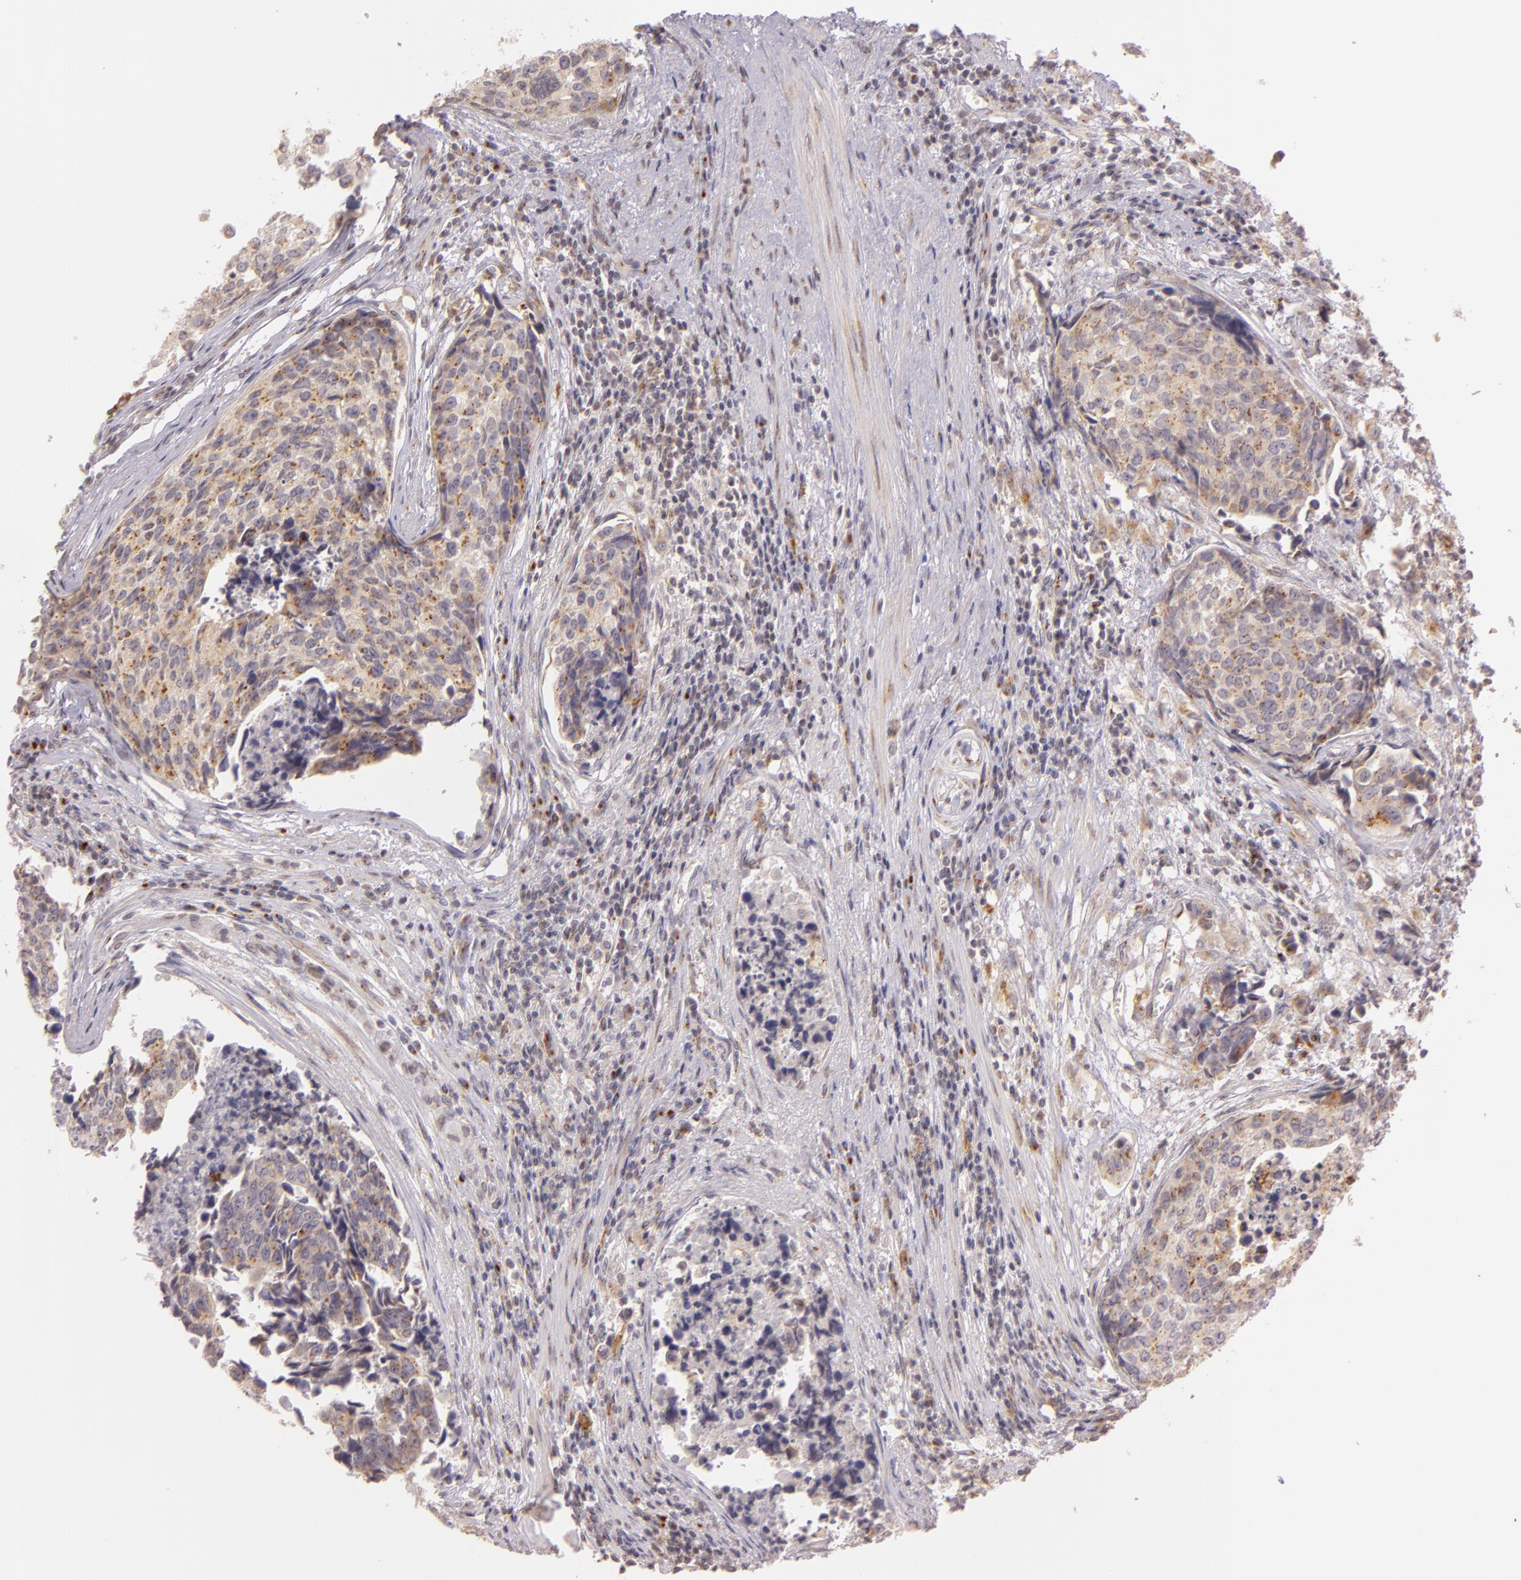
{"staining": {"intensity": "moderate", "quantity": ">75%", "location": "cytoplasmic/membranous"}, "tissue": "urothelial cancer", "cell_type": "Tumor cells", "image_type": "cancer", "snomed": [{"axis": "morphology", "description": "Urothelial carcinoma, High grade"}, {"axis": "topography", "description": "Urinary bladder"}], "caption": "Protein positivity by immunohistochemistry exhibits moderate cytoplasmic/membranous expression in approximately >75% of tumor cells in urothelial cancer.", "gene": "LGMN", "patient": {"sex": "male", "age": 81}}